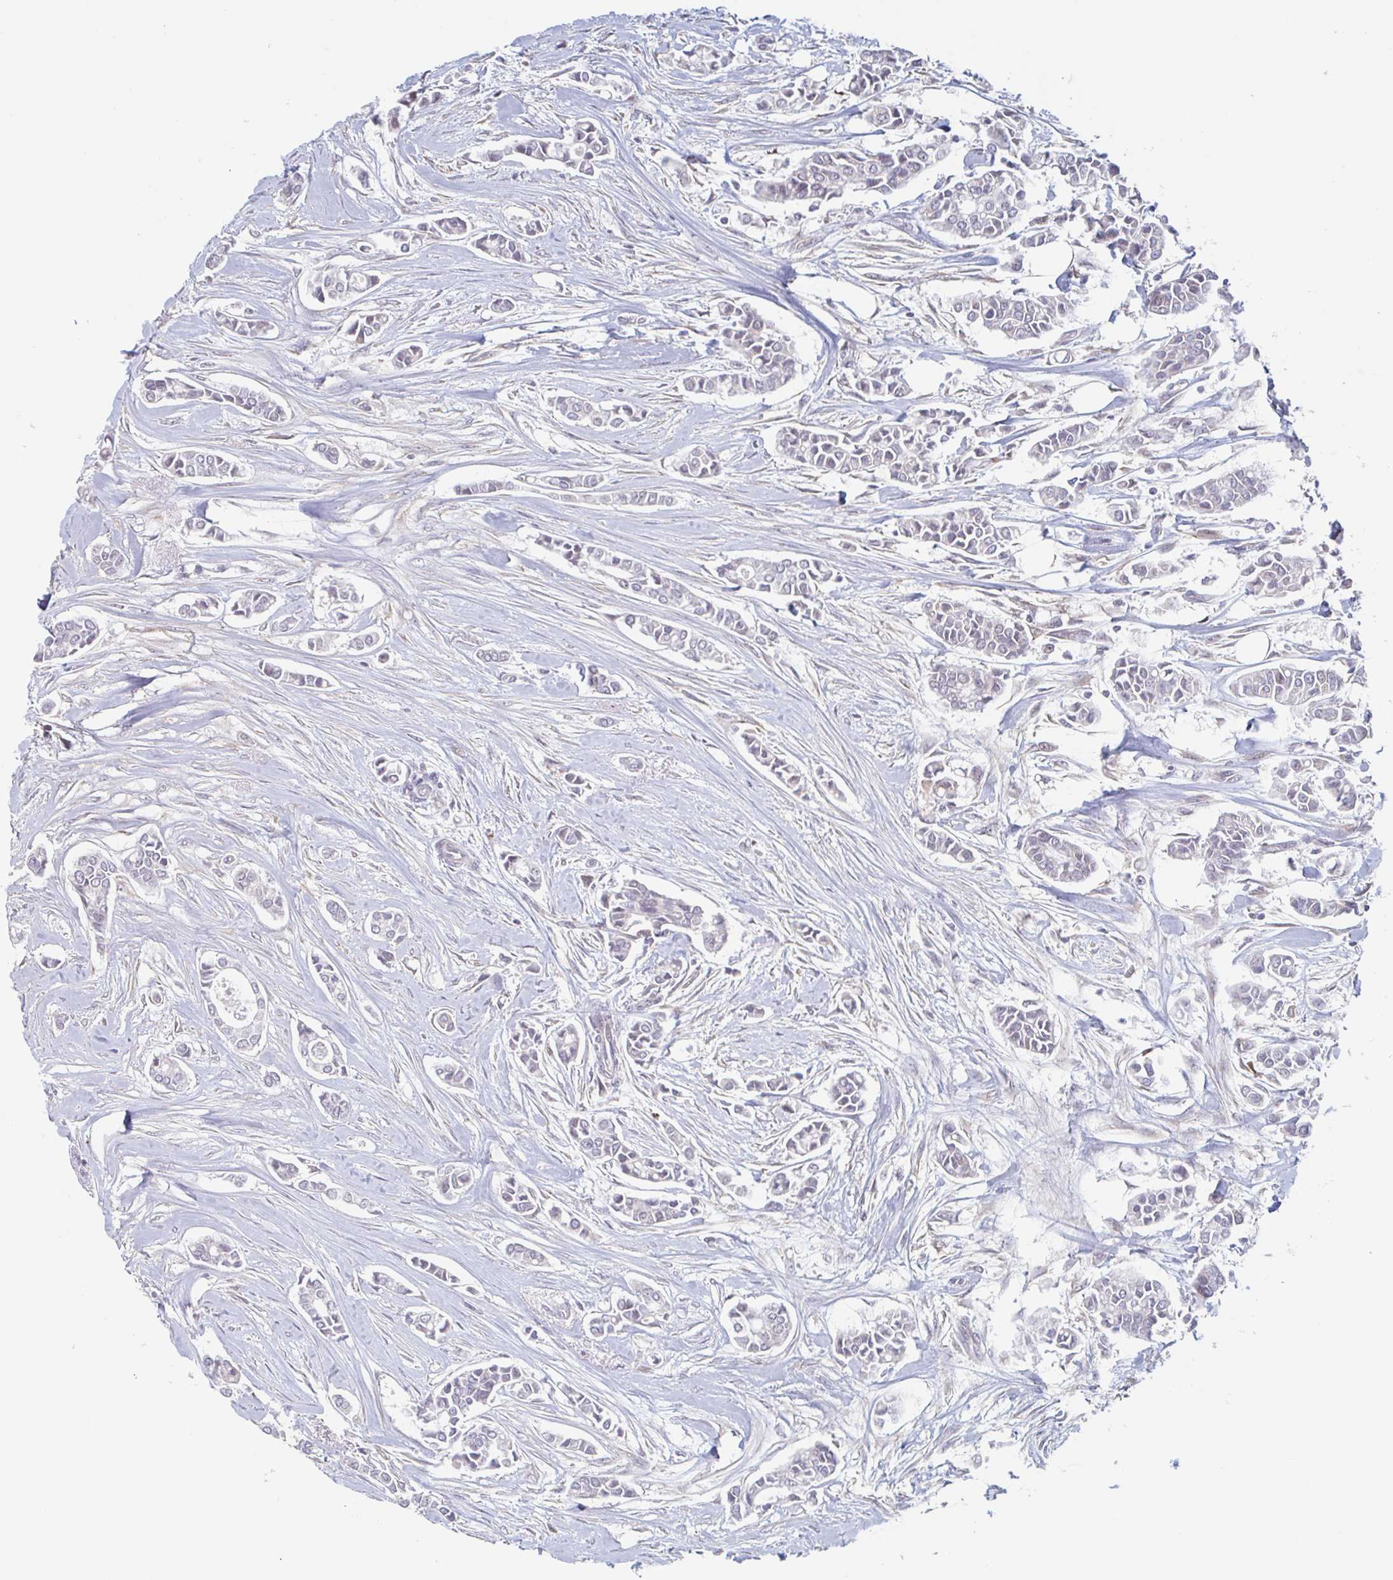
{"staining": {"intensity": "negative", "quantity": "none", "location": "none"}, "tissue": "breast cancer", "cell_type": "Tumor cells", "image_type": "cancer", "snomed": [{"axis": "morphology", "description": "Duct carcinoma"}, {"axis": "topography", "description": "Breast"}], "caption": "This is a photomicrograph of immunohistochemistry (IHC) staining of breast cancer (infiltrating ductal carcinoma), which shows no staining in tumor cells. The staining was performed using DAB to visualize the protein expression in brown, while the nuclei were stained in blue with hematoxylin (Magnification: 20x).", "gene": "SURF1", "patient": {"sex": "female", "age": 84}}